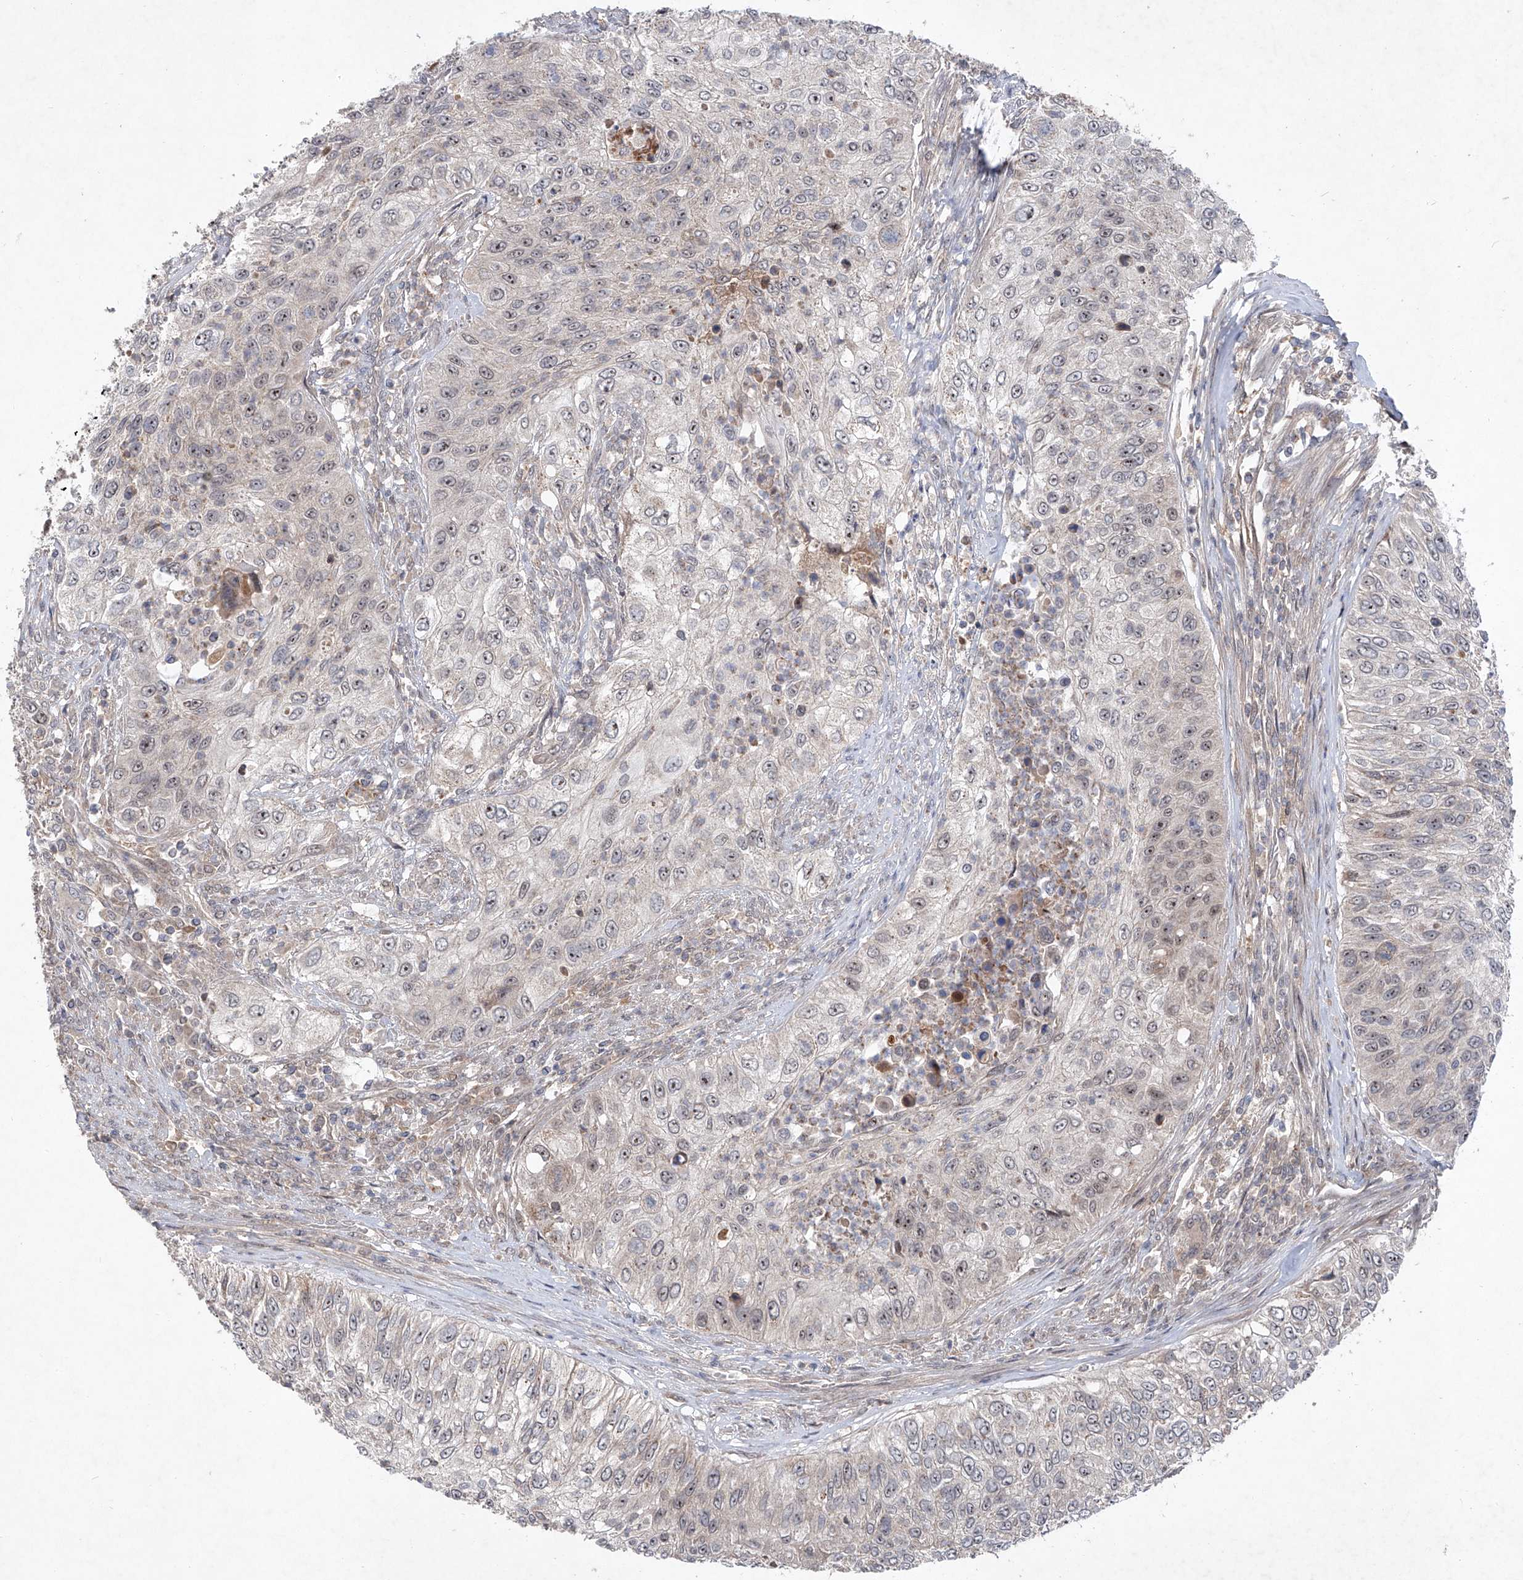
{"staining": {"intensity": "moderate", "quantity": "<25%", "location": "nuclear"}, "tissue": "urothelial cancer", "cell_type": "Tumor cells", "image_type": "cancer", "snomed": [{"axis": "morphology", "description": "Urothelial carcinoma, High grade"}, {"axis": "topography", "description": "Urinary bladder"}], "caption": "A micrograph showing moderate nuclear positivity in about <25% of tumor cells in urothelial carcinoma (high-grade), as visualized by brown immunohistochemical staining.", "gene": "FAM135A", "patient": {"sex": "female", "age": 60}}